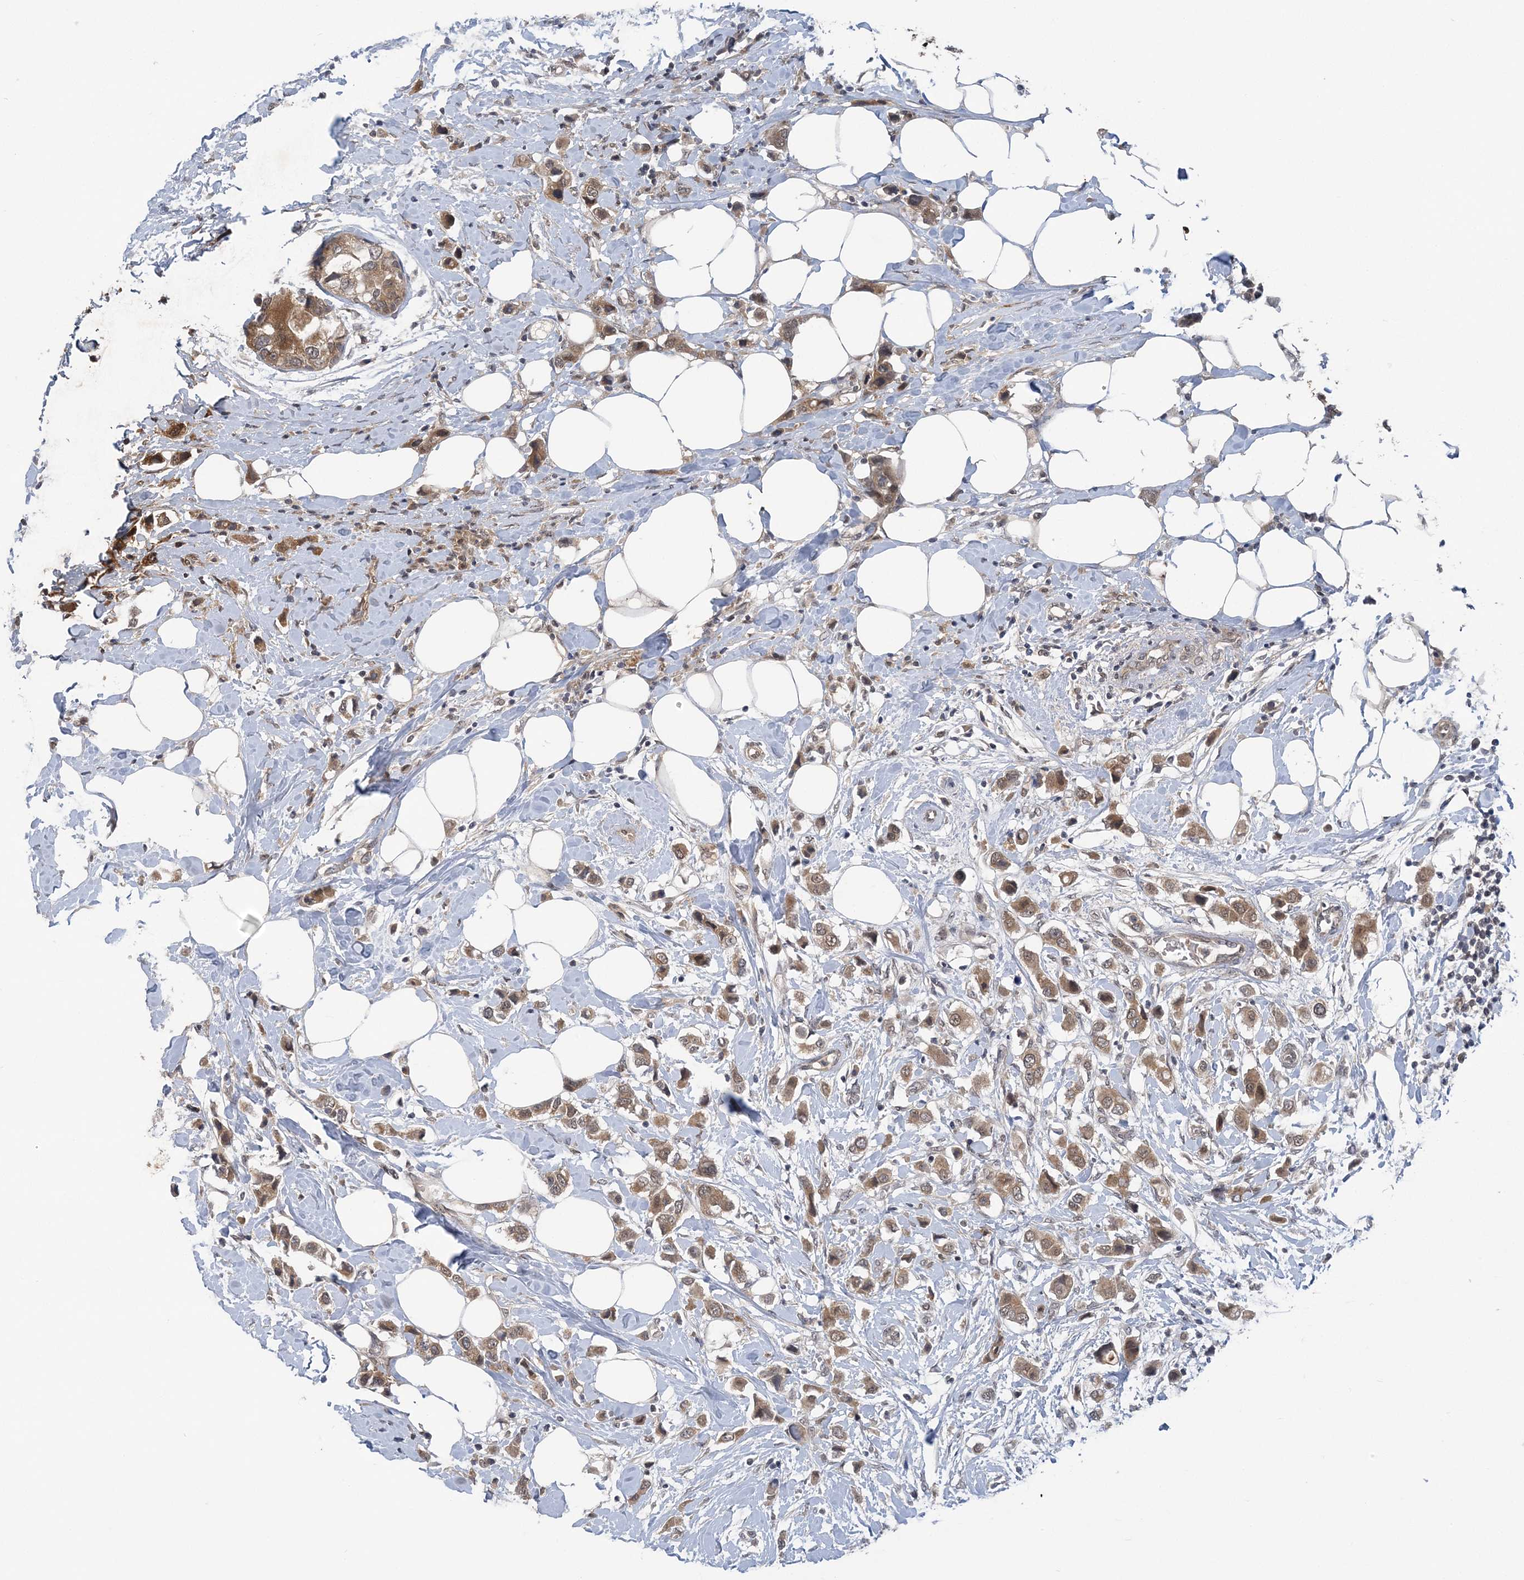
{"staining": {"intensity": "moderate", "quantity": ">75%", "location": "cytoplasmic/membranous"}, "tissue": "breast cancer", "cell_type": "Tumor cells", "image_type": "cancer", "snomed": [{"axis": "morphology", "description": "Normal tissue, NOS"}, {"axis": "morphology", "description": "Duct carcinoma"}, {"axis": "topography", "description": "Breast"}], "caption": "Immunohistochemistry (IHC) of infiltrating ductal carcinoma (breast) reveals medium levels of moderate cytoplasmic/membranous expression in about >75% of tumor cells. The staining was performed using DAB, with brown indicating positive protein expression. Nuclei are stained blue with hematoxylin.", "gene": "ZBTB7A", "patient": {"sex": "female", "age": 50}}